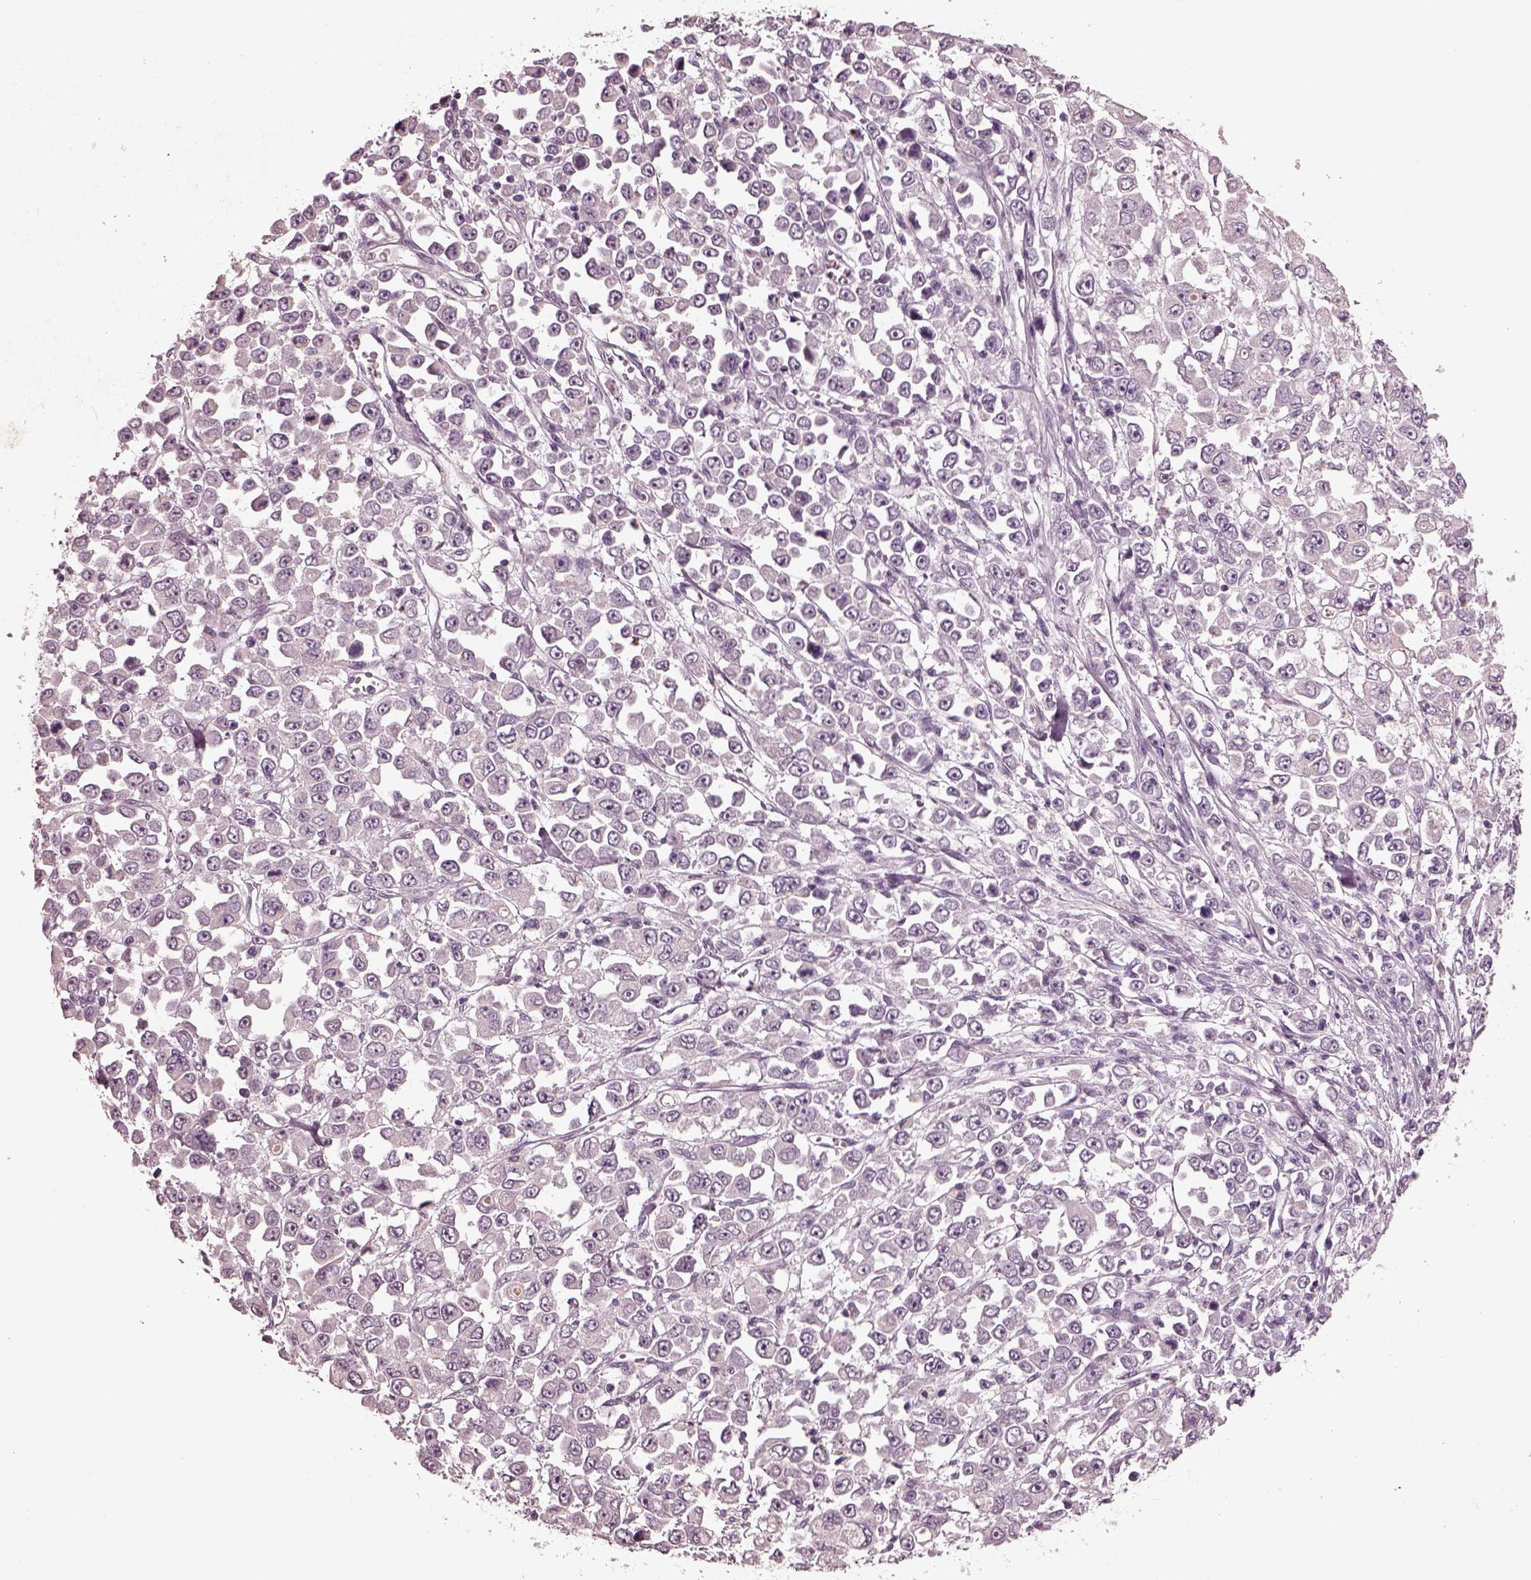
{"staining": {"intensity": "negative", "quantity": "none", "location": "none"}, "tissue": "stomach cancer", "cell_type": "Tumor cells", "image_type": "cancer", "snomed": [{"axis": "morphology", "description": "Adenocarcinoma, NOS"}, {"axis": "topography", "description": "Stomach, upper"}], "caption": "IHC of human adenocarcinoma (stomach) shows no positivity in tumor cells.", "gene": "RCVRN", "patient": {"sex": "male", "age": 70}}